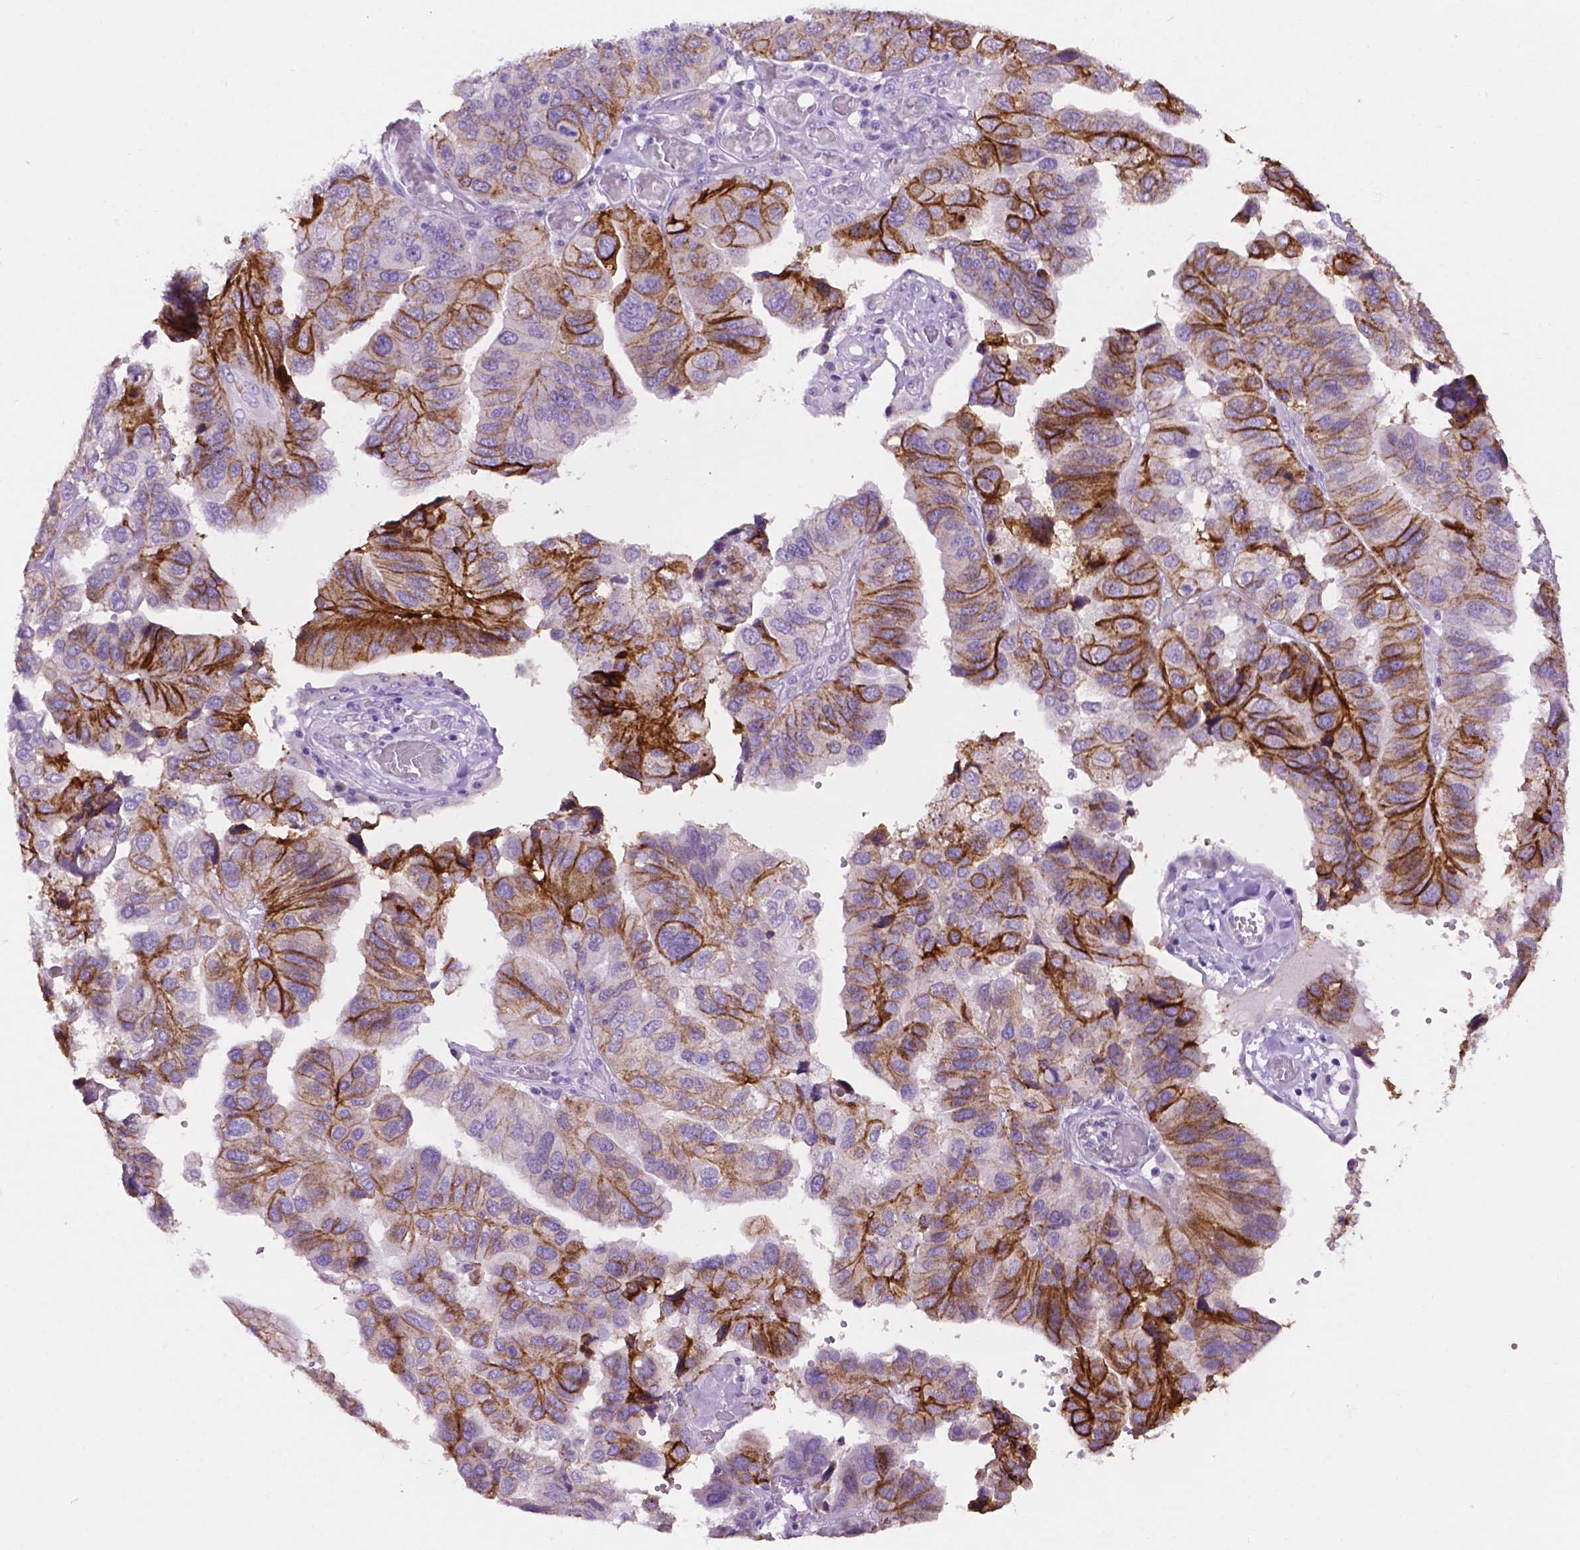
{"staining": {"intensity": "strong", "quantity": "25%-75%", "location": "cytoplasmic/membranous"}, "tissue": "ovarian cancer", "cell_type": "Tumor cells", "image_type": "cancer", "snomed": [{"axis": "morphology", "description": "Cystadenocarcinoma, serous, NOS"}, {"axis": "topography", "description": "Ovary"}], "caption": "This image demonstrates IHC staining of human ovarian cancer (serous cystadenocarcinoma), with high strong cytoplasmic/membranous staining in approximately 25%-75% of tumor cells.", "gene": "TACSTD2", "patient": {"sex": "female", "age": 79}}